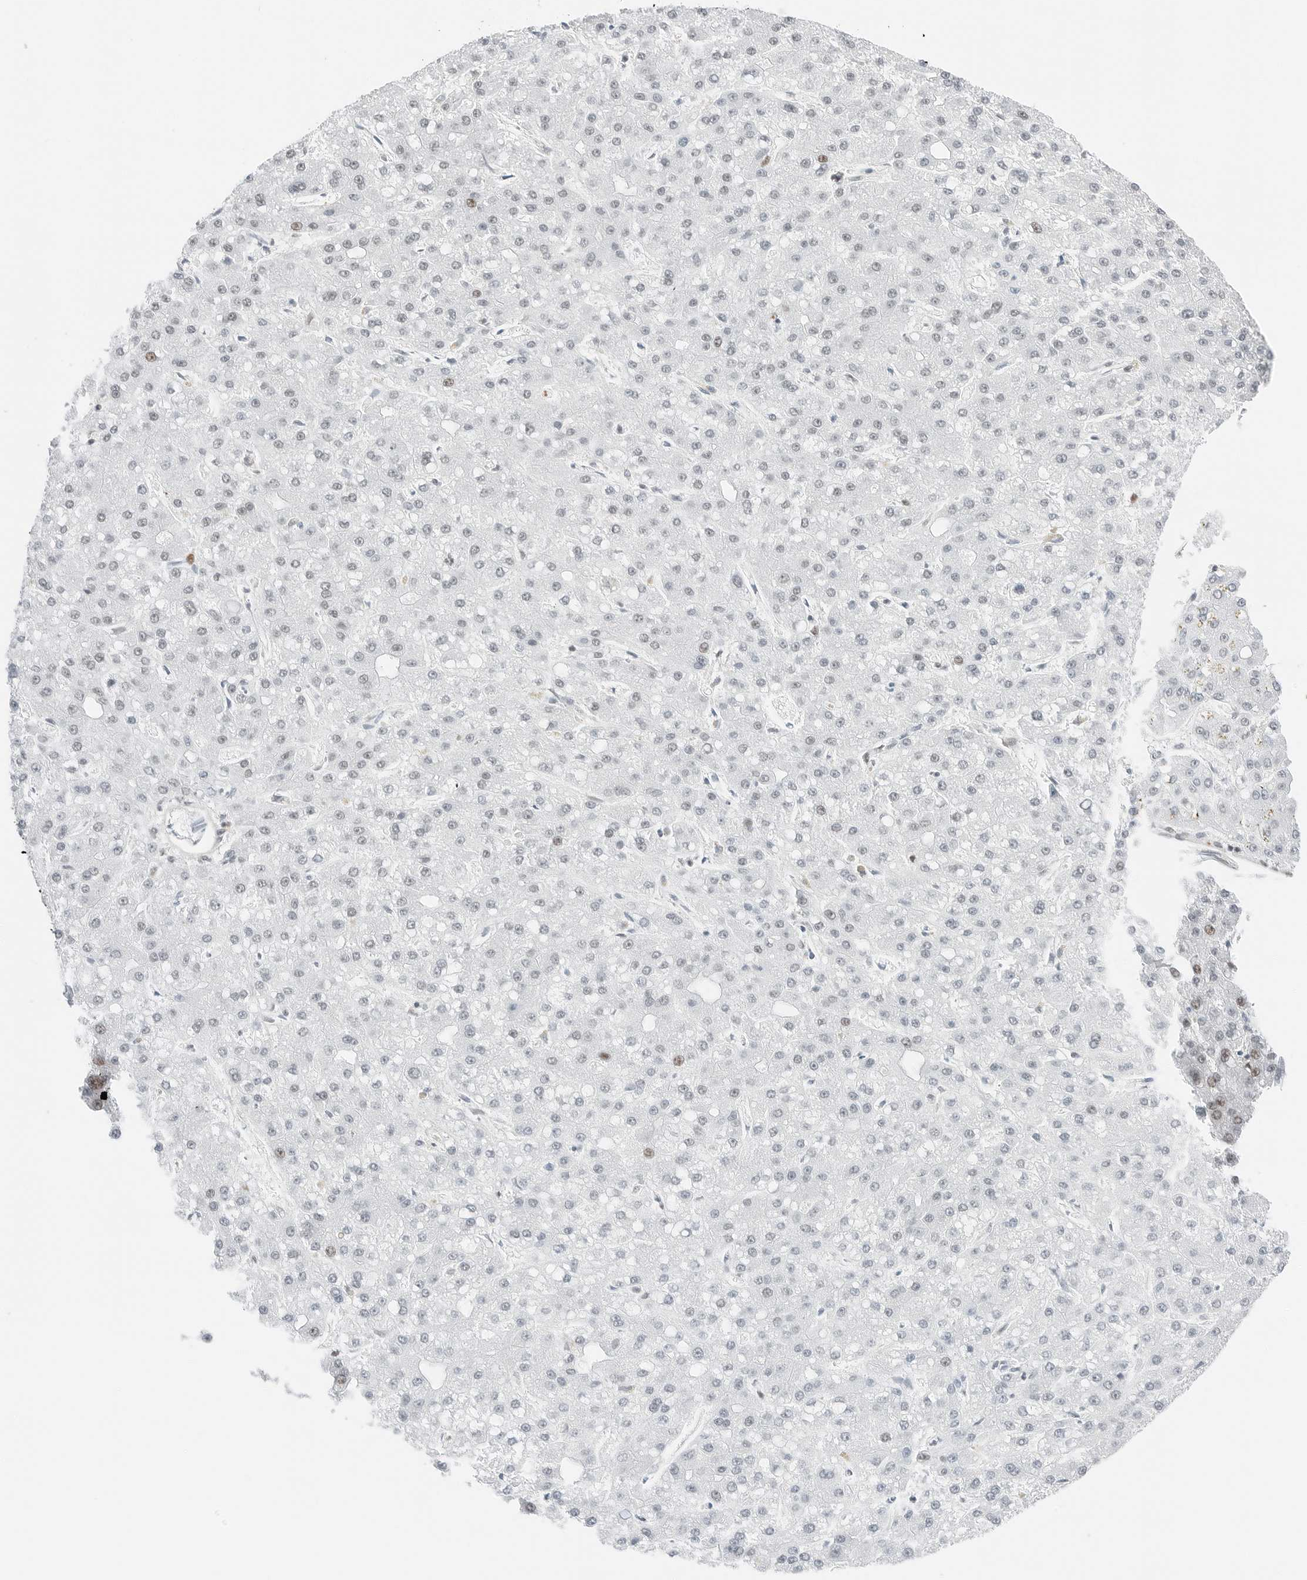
{"staining": {"intensity": "negative", "quantity": "none", "location": "none"}, "tissue": "liver cancer", "cell_type": "Tumor cells", "image_type": "cancer", "snomed": [{"axis": "morphology", "description": "Carcinoma, Hepatocellular, NOS"}, {"axis": "topography", "description": "Liver"}], "caption": "Tumor cells show no significant positivity in liver hepatocellular carcinoma.", "gene": "CRTC2", "patient": {"sex": "male", "age": 67}}